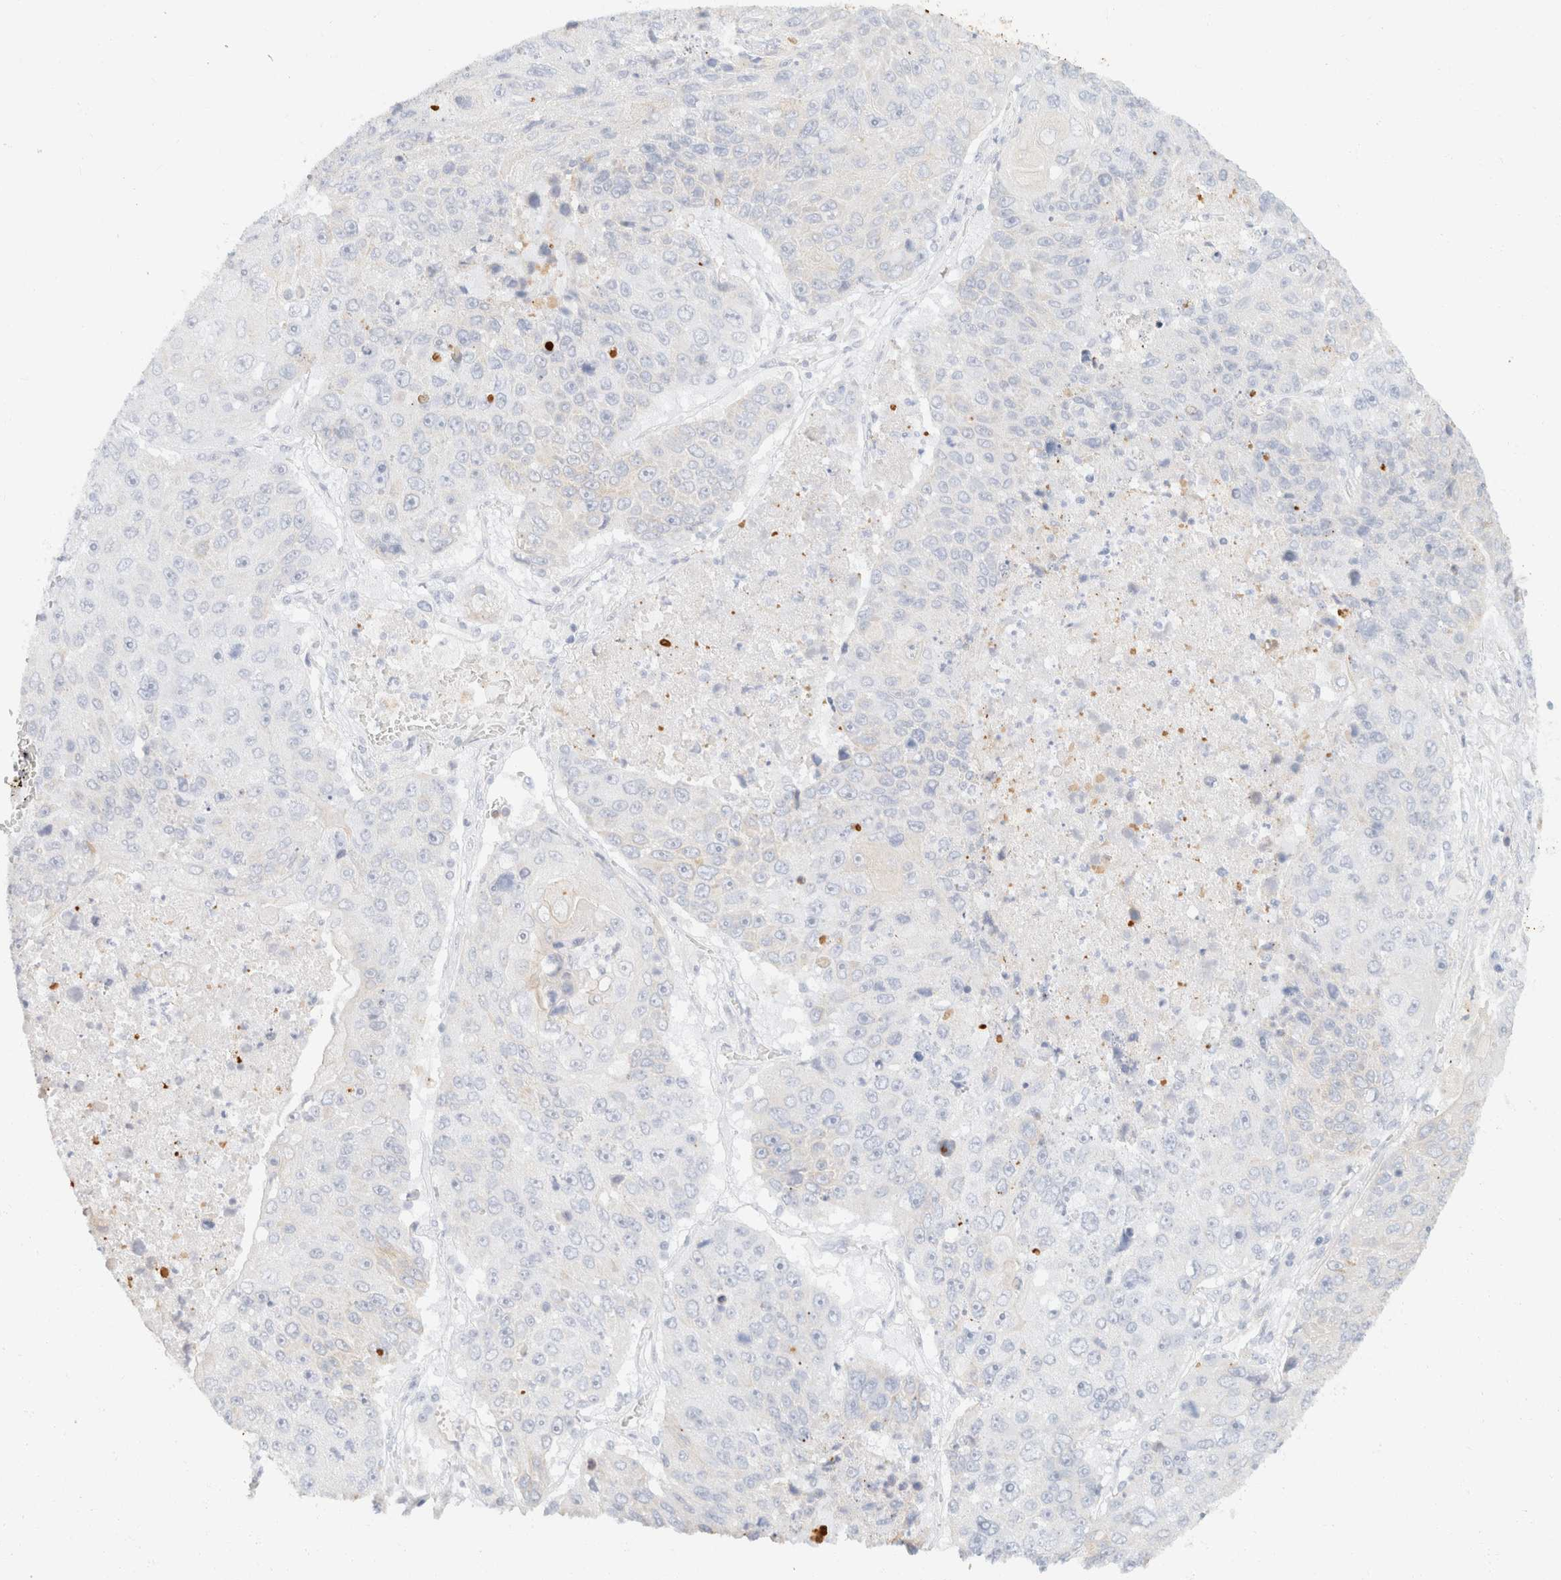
{"staining": {"intensity": "negative", "quantity": "none", "location": "none"}, "tissue": "lung cancer", "cell_type": "Tumor cells", "image_type": "cancer", "snomed": [{"axis": "morphology", "description": "Squamous cell carcinoma, NOS"}, {"axis": "topography", "description": "Lung"}], "caption": "Tumor cells show no significant protein staining in lung cancer. (Brightfield microscopy of DAB (3,3'-diaminobenzidine) immunohistochemistry at high magnification).", "gene": "KRT20", "patient": {"sex": "male", "age": 61}}